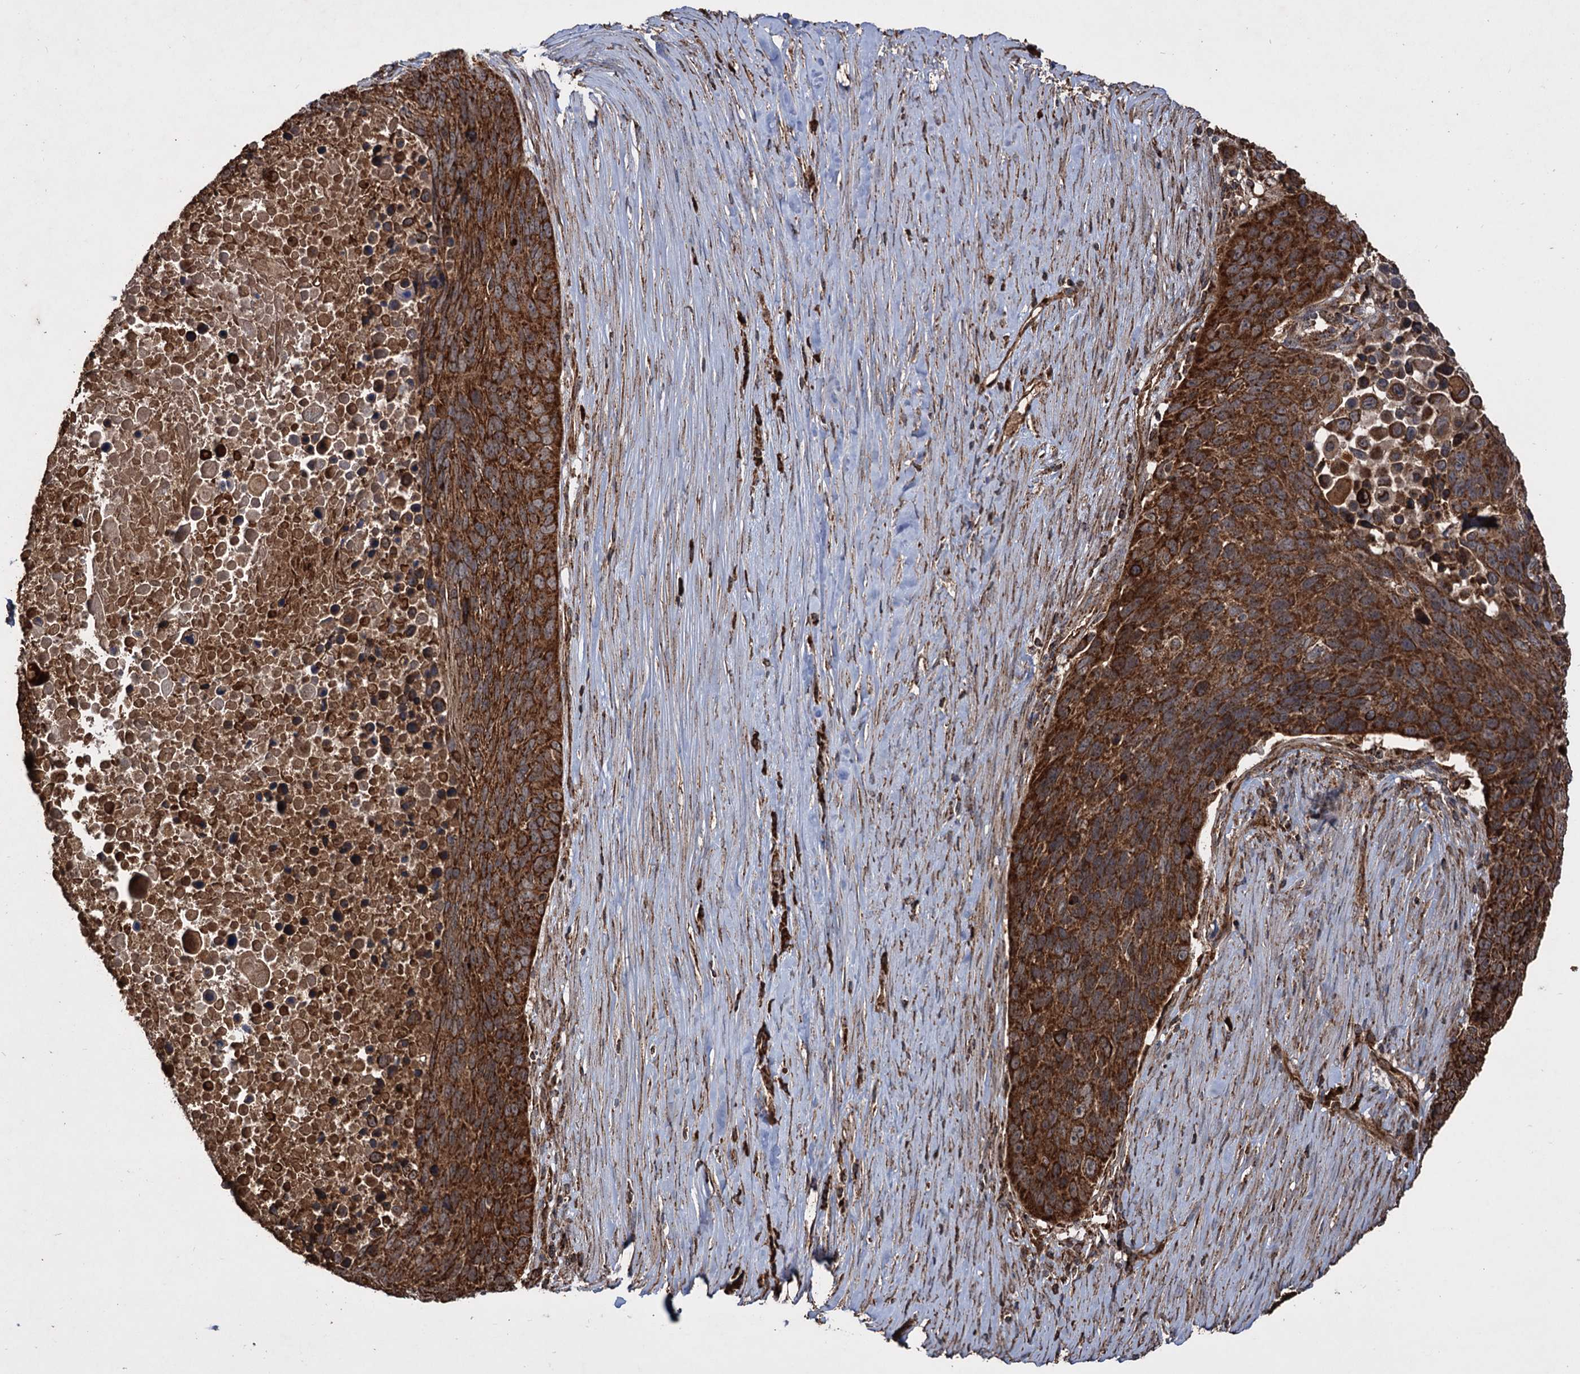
{"staining": {"intensity": "strong", "quantity": ">75%", "location": "cytoplasmic/membranous"}, "tissue": "lung cancer", "cell_type": "Tumor cells", "image_type": "cancer", "snomed": [{"axis": "morphology", "description": "Normal tissue, NOS"}, {"axis": "morphology", "description": "Squamous cell carcinoma, NOS"}, {"axis": "topography", "description": "Lymph node"}, {"axis": "topography", "description": "Lung"}], "caption": "Protein expression analysis of lung cancer (squamous cell carcinoma) displays strong cytoplasmic/membranous expression in about >75% of tumor cells. (Brightfield microscopy of DAB IHC at high magnification).", "gene": "IPO4", "patient": {"sex": "male", "age": 66}}